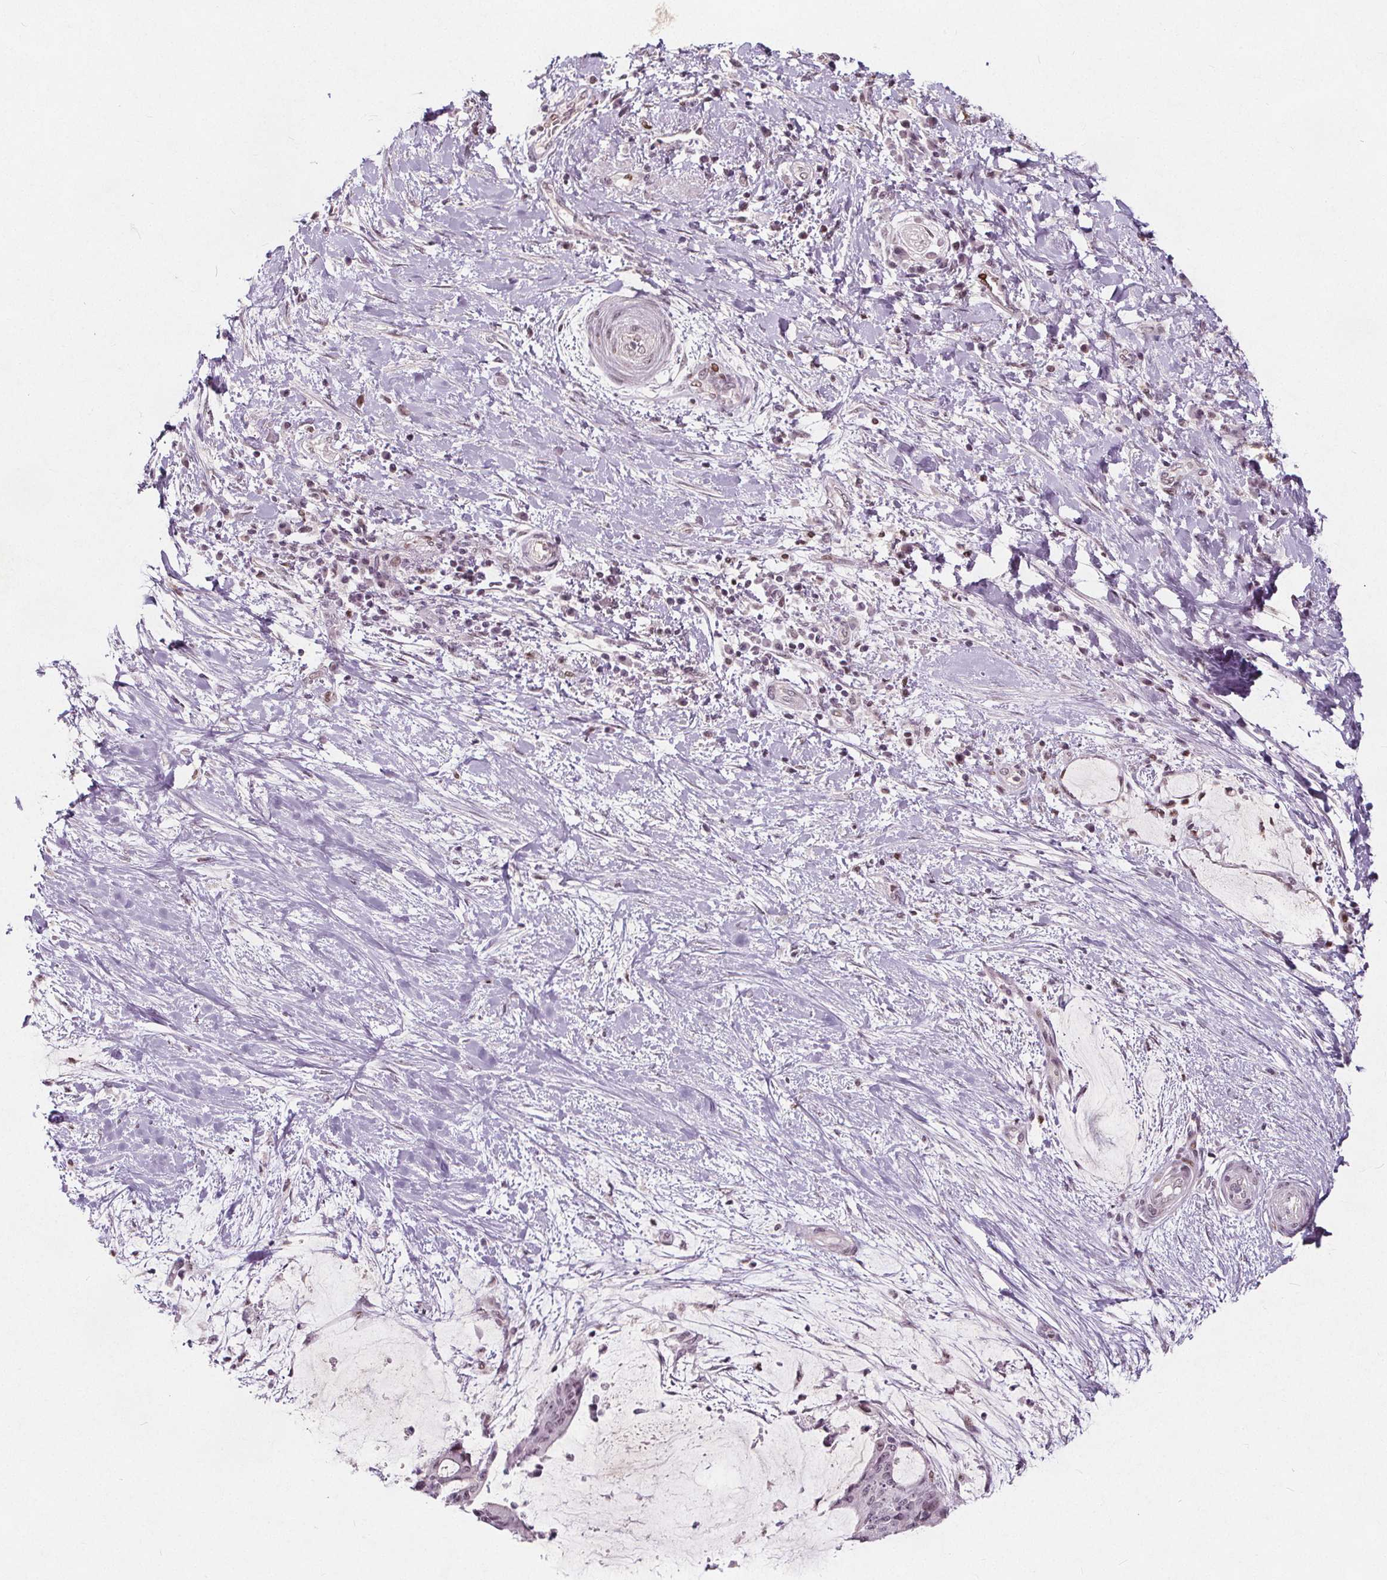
{"staining": {"intensity": "weak", "quantity": "25%-75%", "location": "nuclear"}, "tissue": "liver cancer", "cell_type": "Tumor cells", "image_type": "cancer", "snomed": [{"axis": "morphology", "description": "Cholangiocarcinoma"}, {"axis": "topography", "description": "Liver"}], "caption": "There is low levels of weak nuclear positivity in tumor cells of liver cancer, as demonstrated by immunohistochemical staining (brown color).", "gene": "TAF6L", "patient": {"sex": "female", "age": 73}}